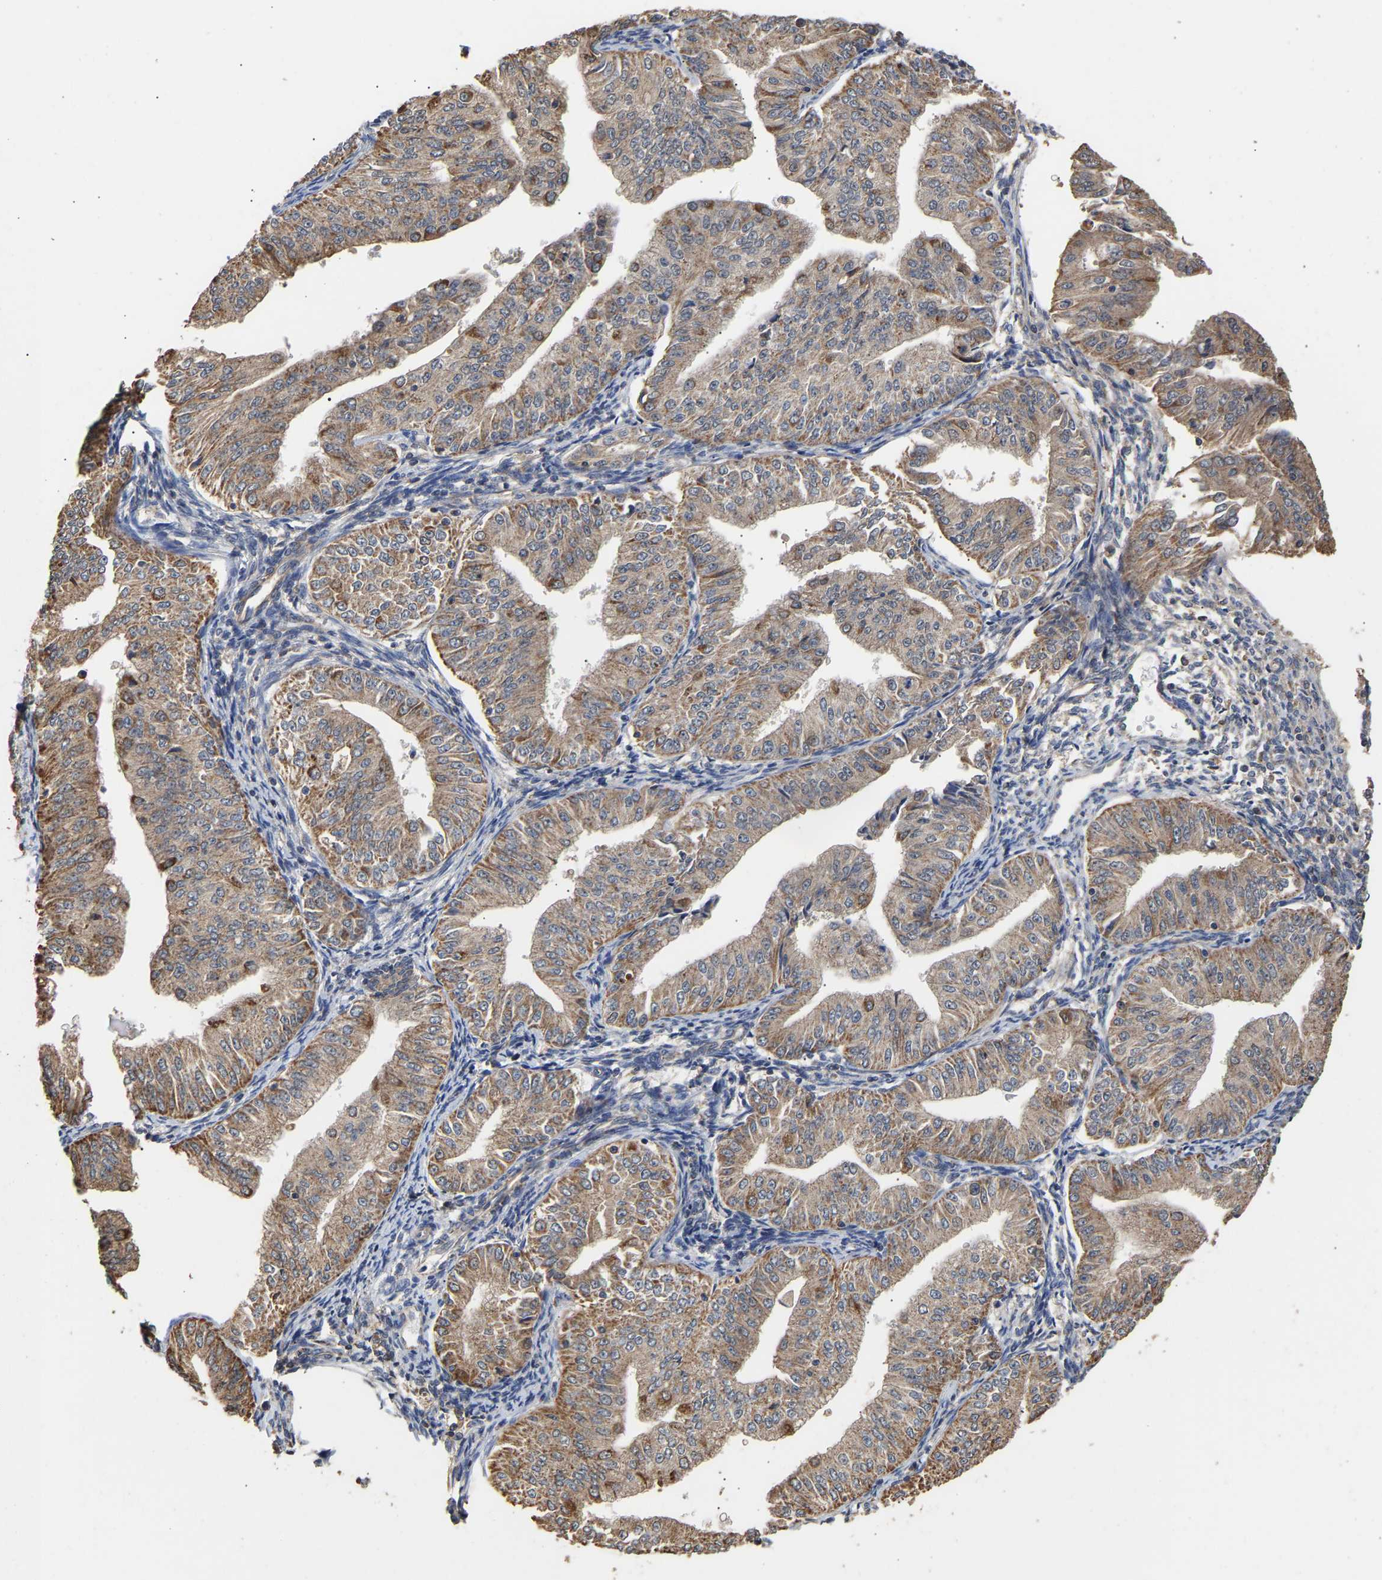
{"staining": {"intensity": "moderate", "quantity": ">75%", "location": "cytoplasmic/membranous"}, "tissue": "endometrial cancer", "cell_type": "Tumor cells", "image_type": "cancer", "snomed": [{"axis": "morphology", "description": "Normal tissue, NOS"}, {"axis": "morphology", "description": "Adenocarcinoma, NOS"}, {"axis": "topography", "description": "Endometrium"}], "caption": "There is medium levels of moderate cytoplasmic/membranous staining in tumor cells of endometrial adenocarcinoma, as demonstrated by immunohistochemical staining (brown color).", "gene": "ZNF26", "patient": {"sex": "female", "age": 53}}